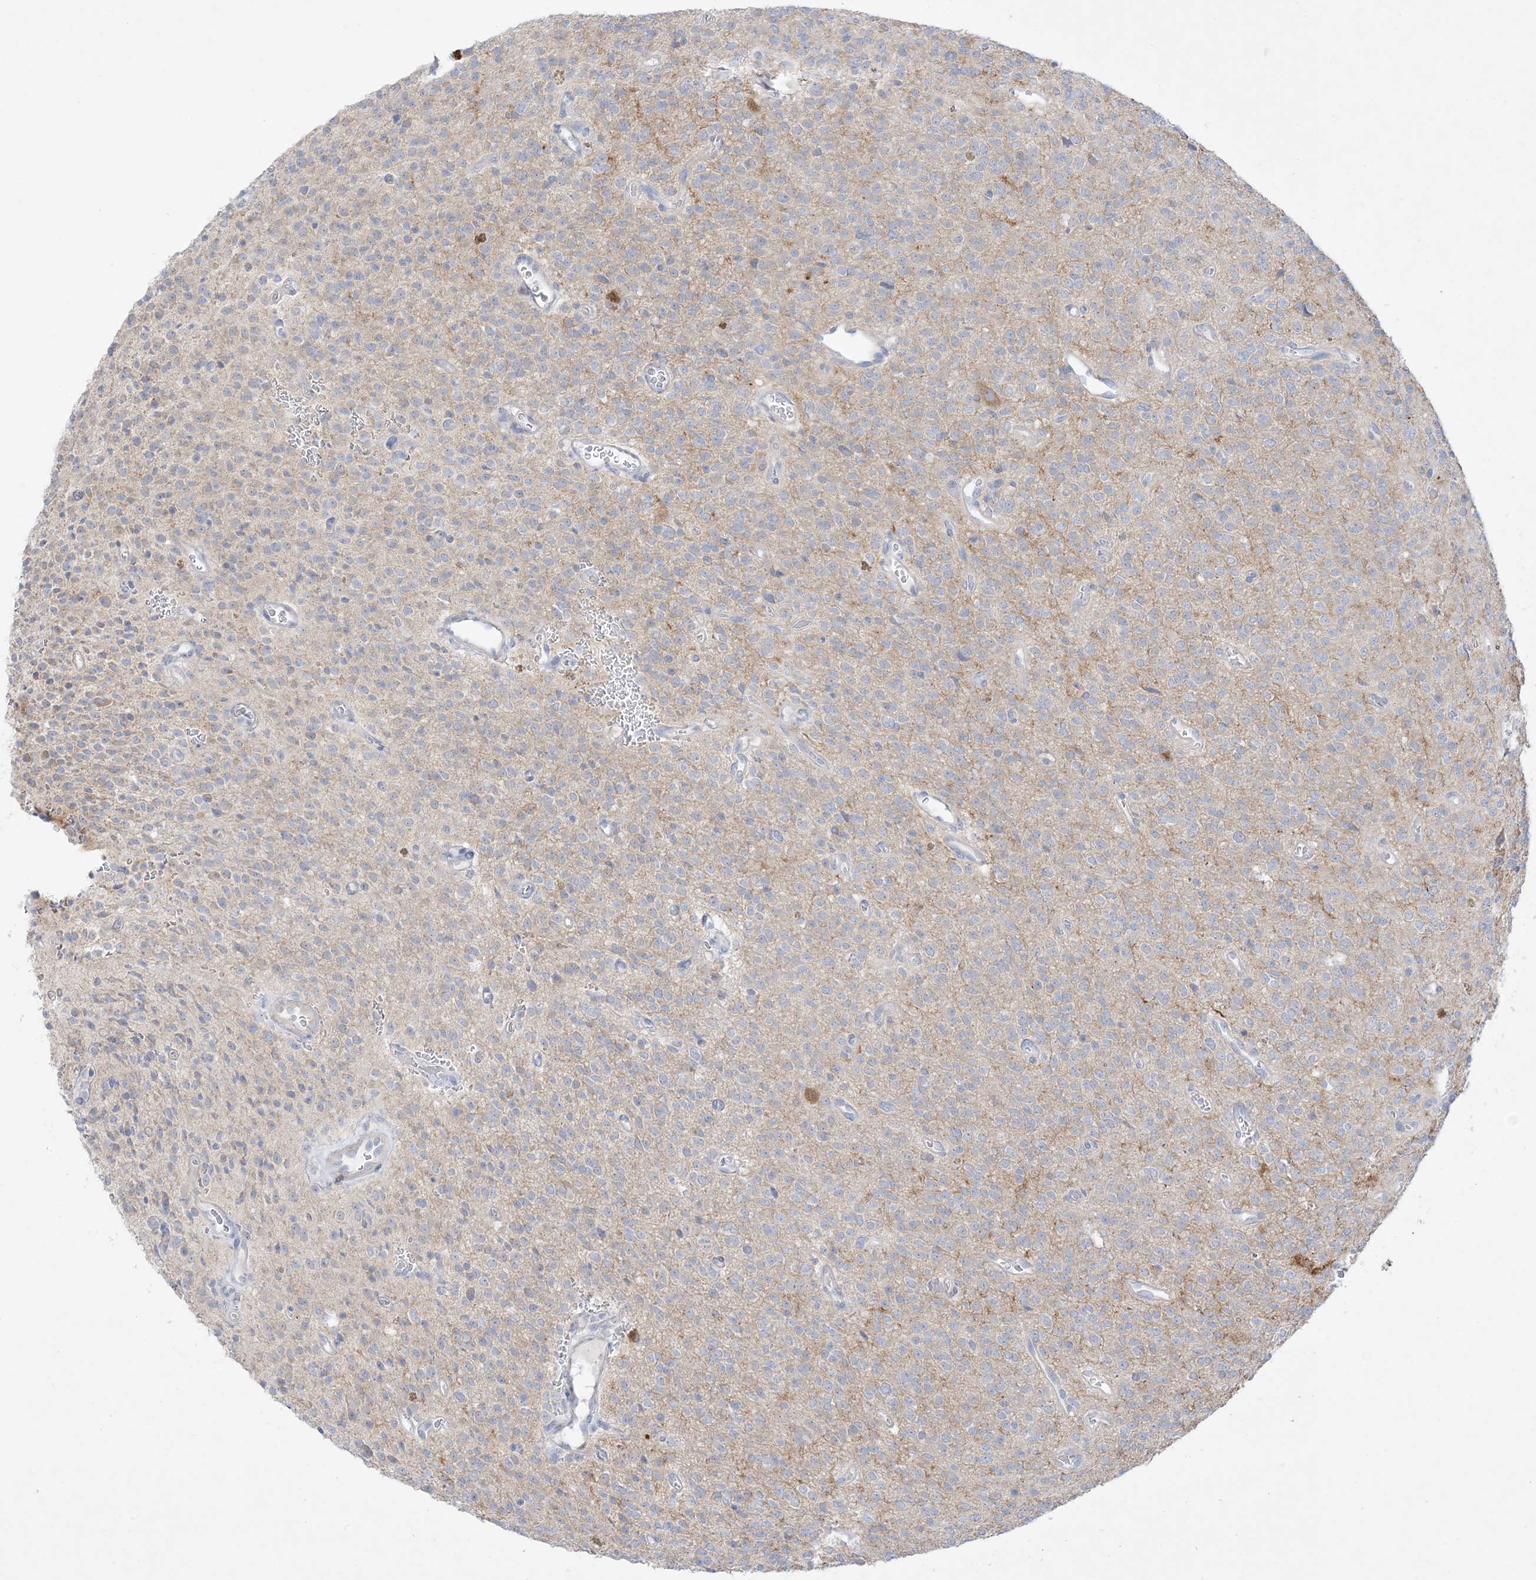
{"staining": {"intensity": "negative", "quantity": "none", "location": "none"}, "tissue": "glioma", "cell_type": "Tumor cells", "image_type": "cancer", "snomed": [{"axis": "morphology", "description": "Glioma, malignant, High grade"}, {"axis": "topography", "description": "Brain"}], "caption": "This is an IHC photomicrograph of glioma. There is no expression in tumor cells.", "gene": "FAM184A", "patient": {"sex": "male", "age": 34}}